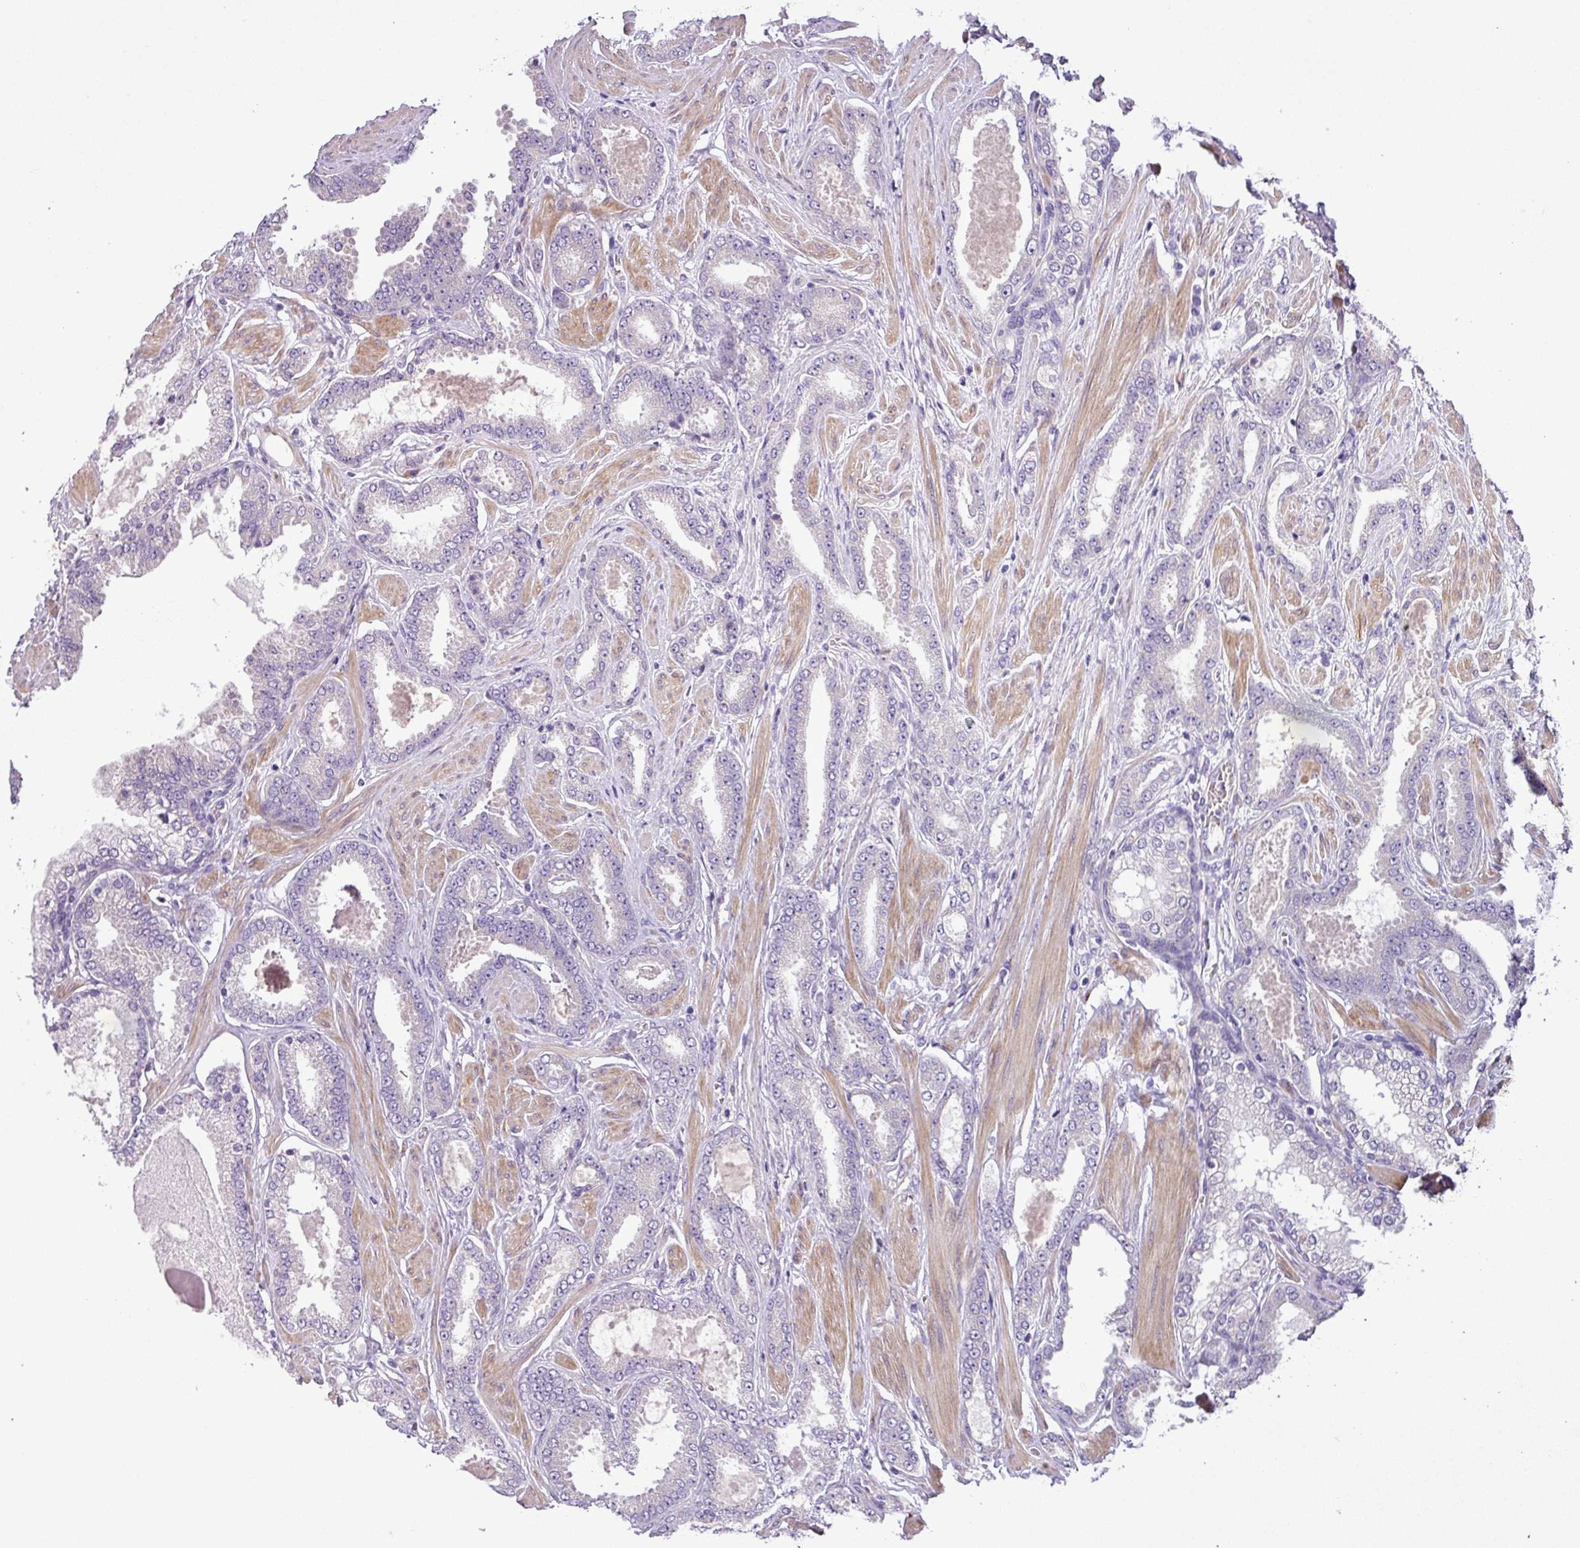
{"staining": {"intensity": "negative", "quantity": "none", "location": "none"}, "tissue": "prostate cancer", "cell_type": "Tumor cells", "image_type": "cancer", "snomed": [{"axis": "morphology", "description": "Adenocarcinoma, Low grade"}, {"axis": "topography", "description": "Prostate"}], "caption": "Prostate cancer was stained to show a protein in brown. There is no significant expression in tumor cells.", "gene": "MOCS3", "patient": {"sex": "male", "age": 42}}